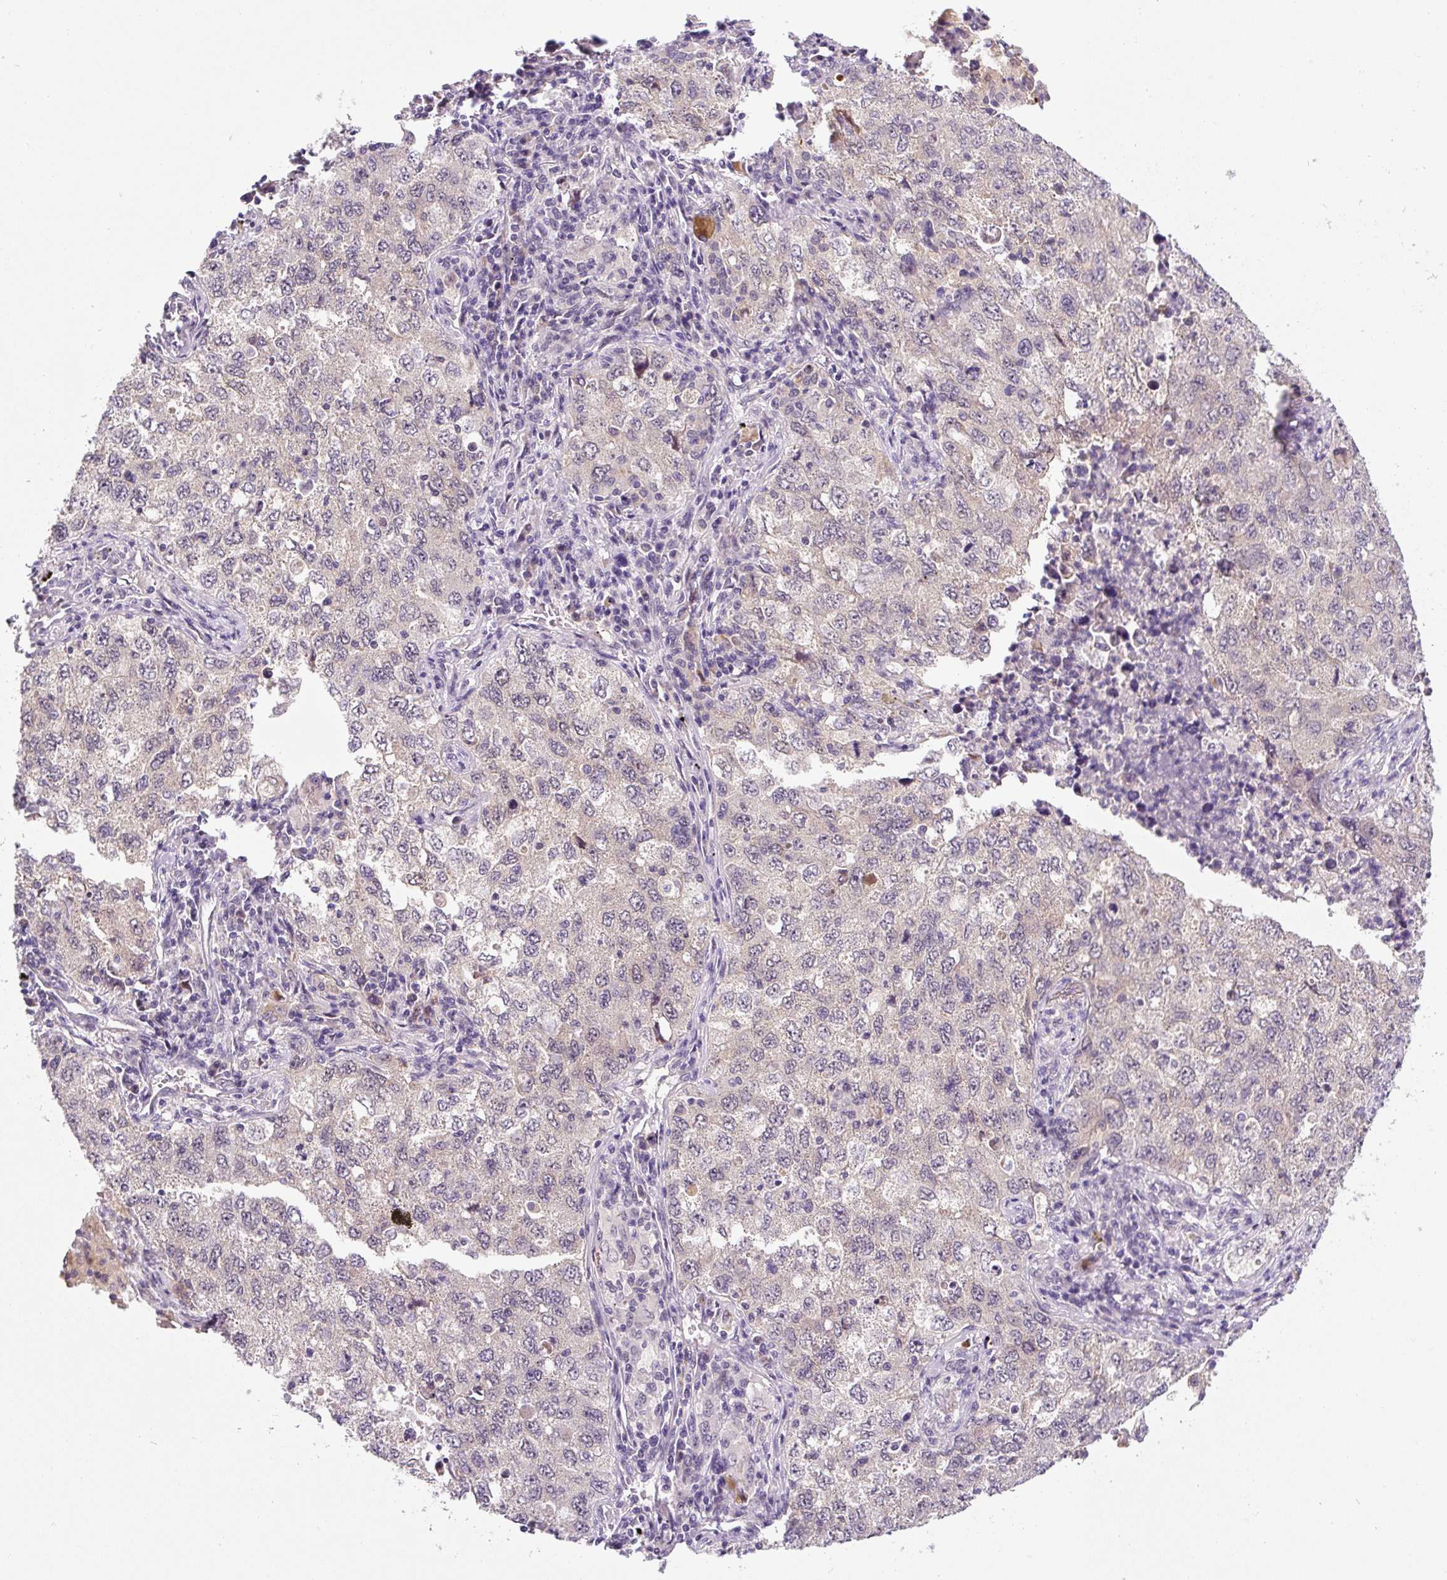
{"staining": {"intensity": "negative", "quantity": "none", "location": "none"}, "tissue": "lung cancer", "cell_type": "Tumor cells", "image_type": "cancer", "snomed": [{"axis": "morphology", "description": "Adenocarcinoma, NOS"}, {"axis": "topography", "description": "Lung"}], "caption": "The photomicrograph demonstrates no significant staining in tumor cells of adenocarcinoma (lung). (Brightfield microscopy of DAB IHC at high magnification).", "gene": "PRKAA2", "patient": {"sex": "female", "age": 57}}